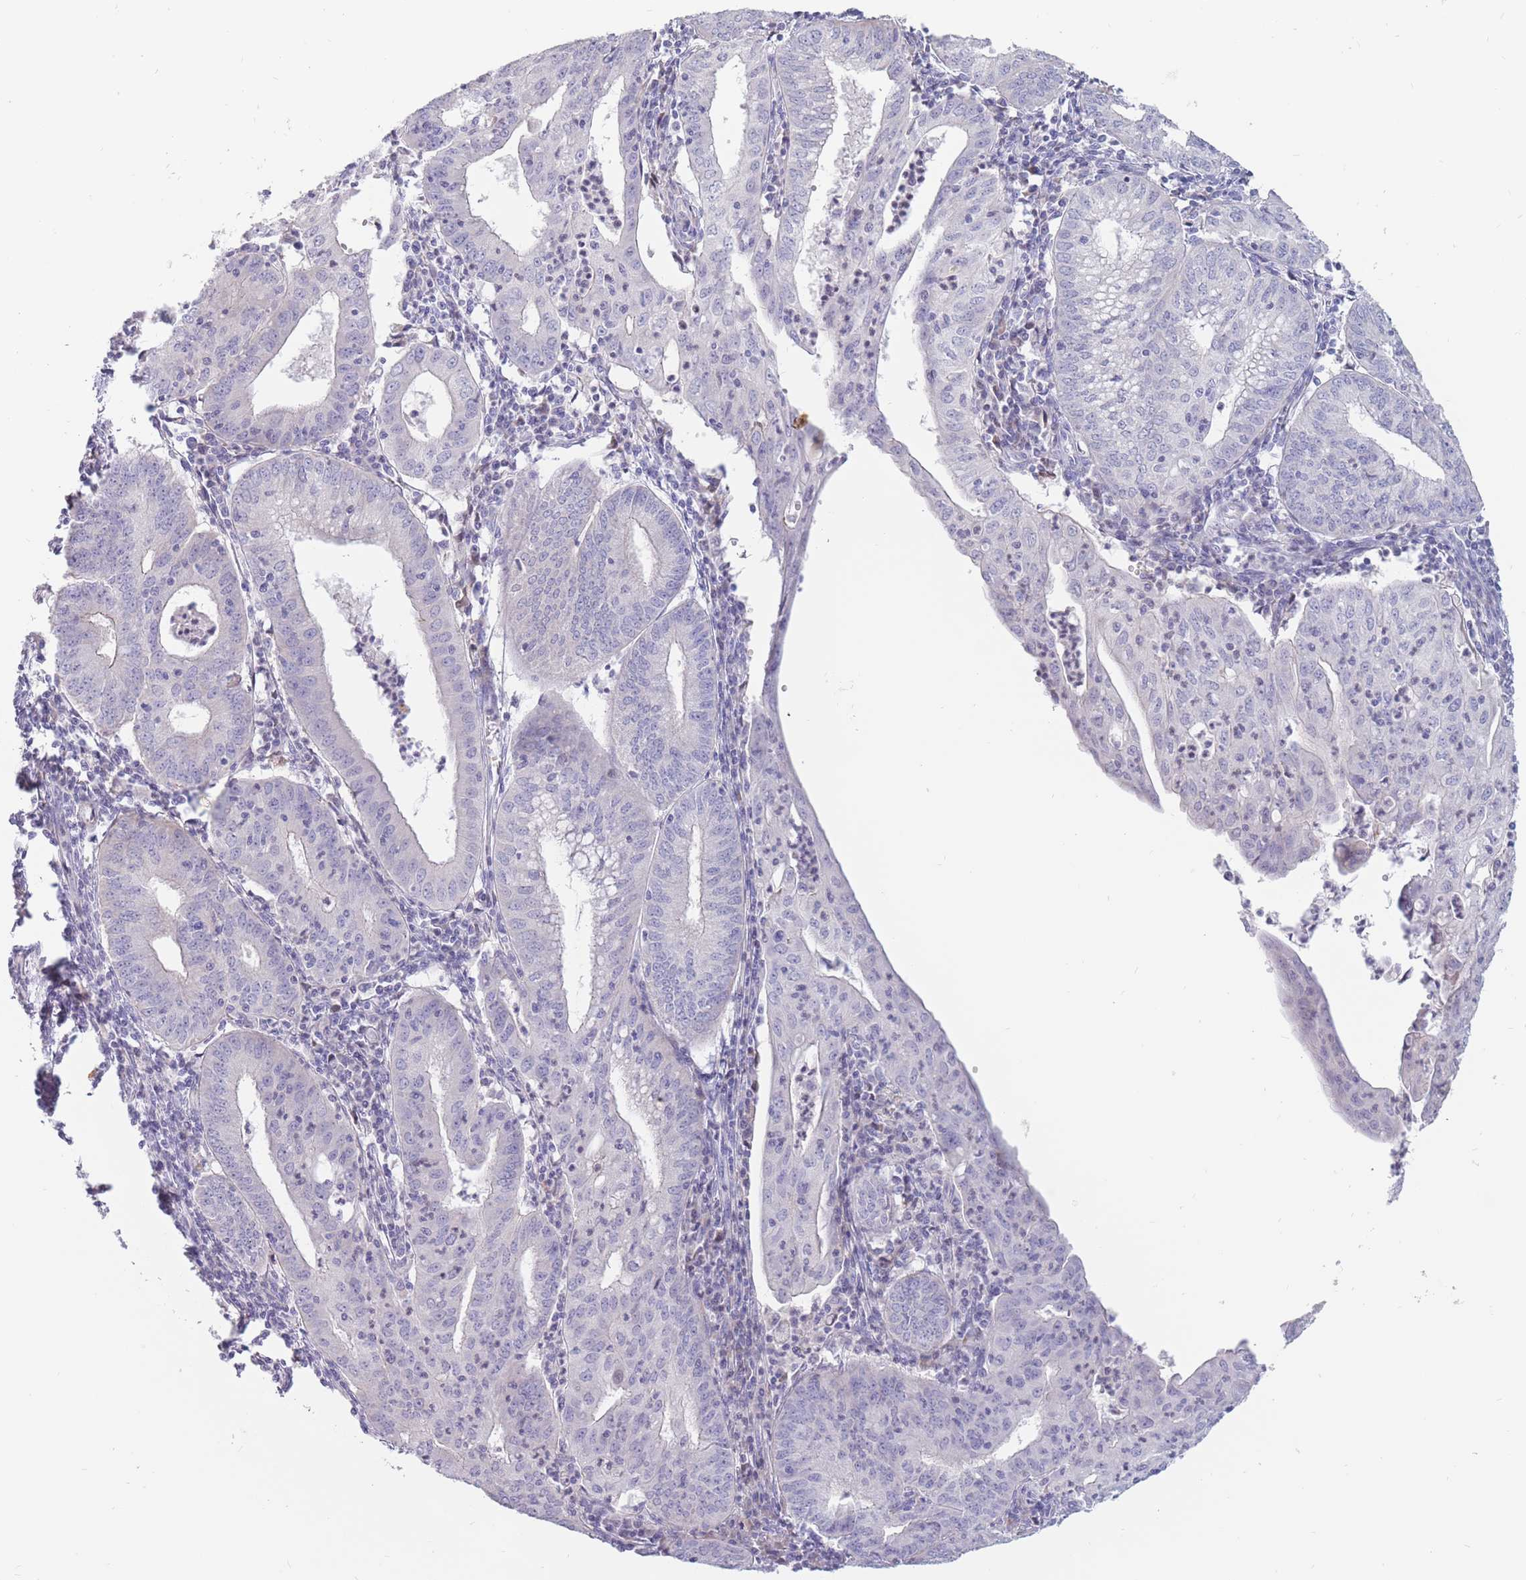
{"staining": {"intensity": "negative", "quantity": "none", "location": "none"}, "tissue": "endometrial cancer", "cell_type": "Tumor cells", "image_type": "cancer", "snomed": [{"axis": "morphology", "description": "Adenocarcinoma, NOS"}, {"axis": "topography", "description": "Endometrium"}], "caption": "Human endometrial cancer stained for a protein using IHC exhibits no staining in tumor cells.", "gene": "PTGDR", "patient": {"sex": "female", "age": 60}}